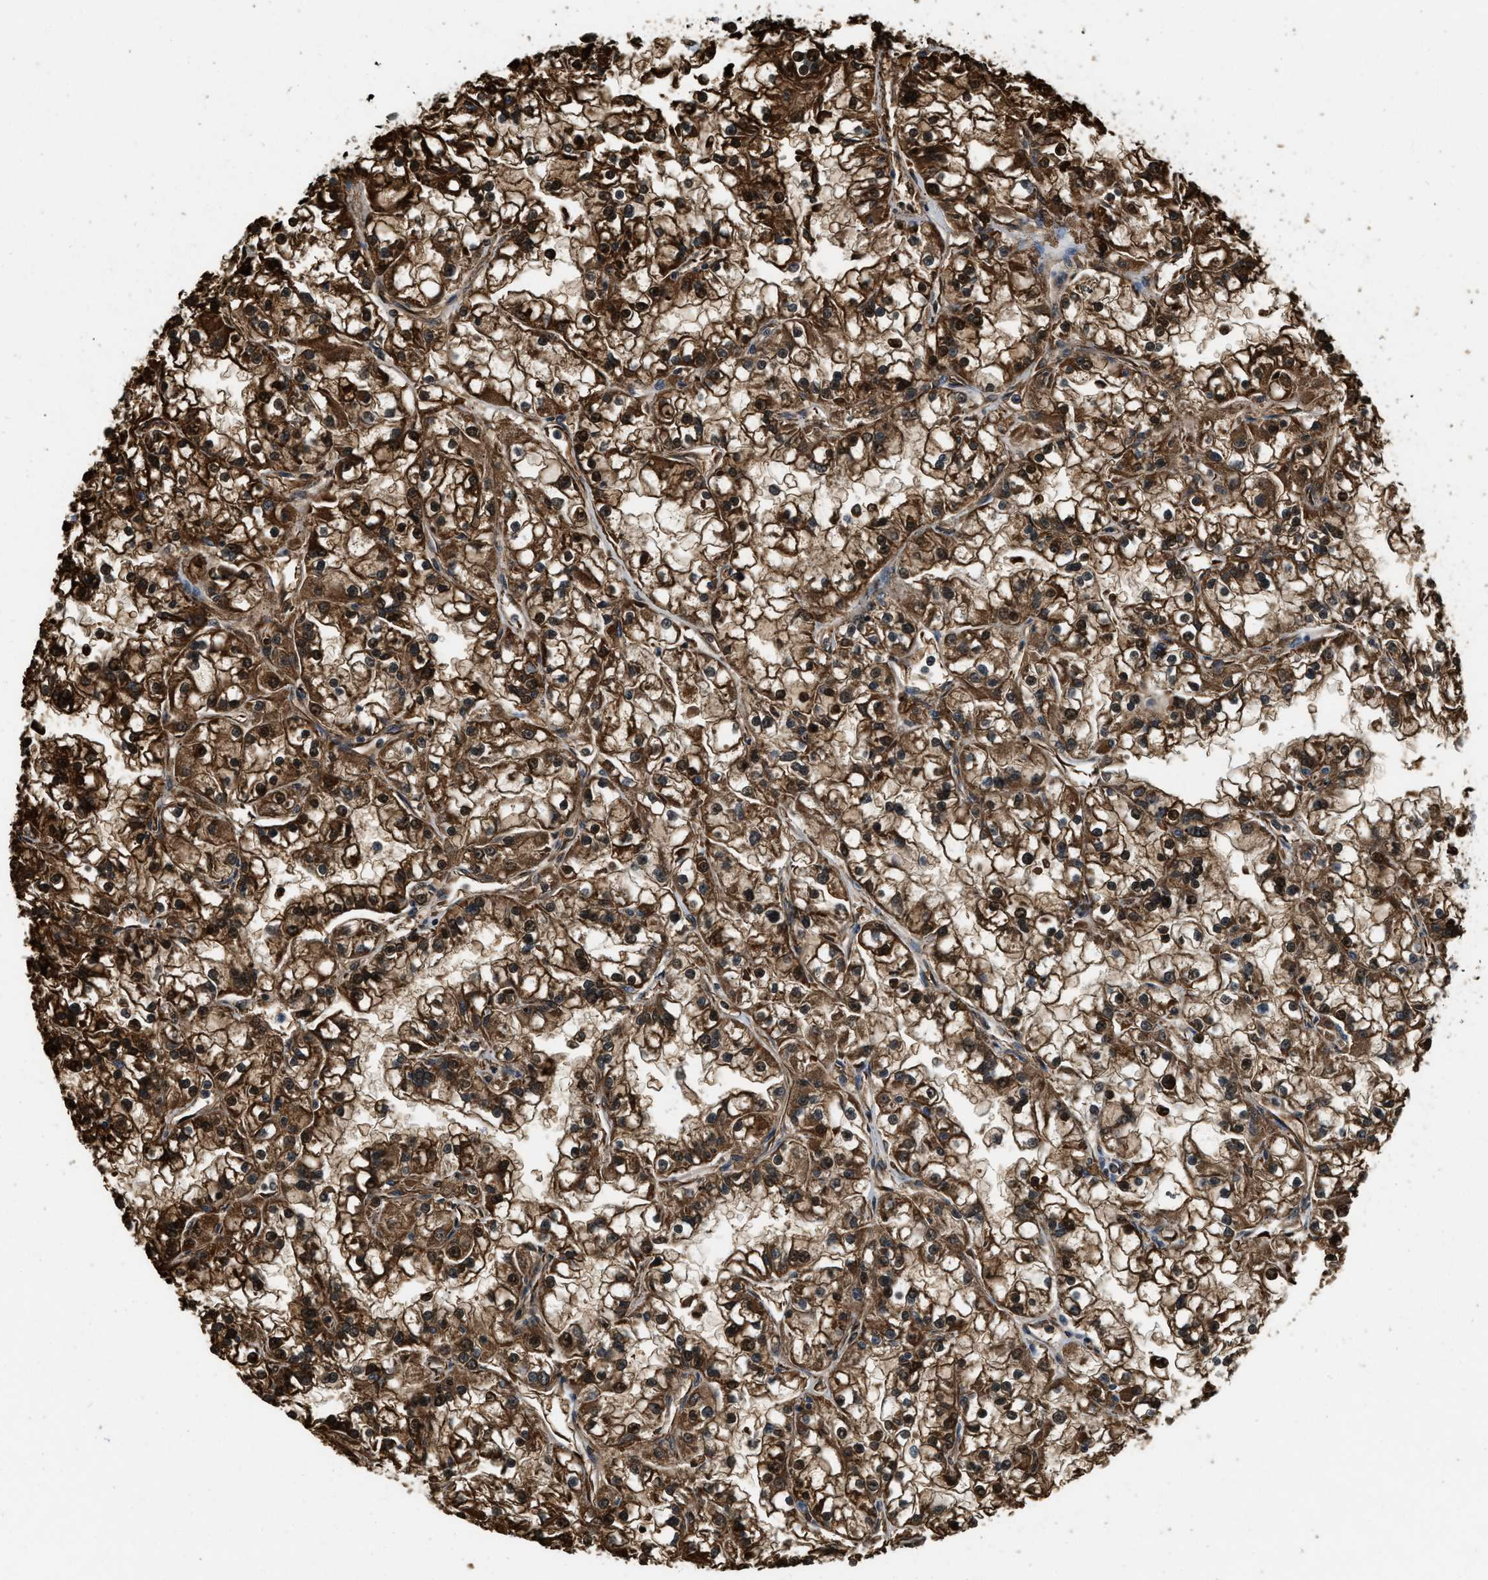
{"staining": {"intensity": "strong", "quantity": ">75%", "location": "cytoplasmic/membranous,nuclear"}, "tissue": "renal cancer", "cell_type": "Tumor cells", "image_type": "cancer", "snomed": [{"axis": "morphology", "description": "Adenocarcinoma, NOS"}, {"axis": "topography", "description": "Kidney"}], "caption": "Immunohistochemistry photomicrograph of neoplastic tissue: human adenocarcinoma (renal) stained using immunohistochemistry reveals high levels of strong protein expression localized specifically in the cytoplasmic/membranous and nuclear of tumor cells, appearing as a cytoplasmic/membranous and nuclear brown color.", "gene": "YARS1", "patient": {"sex": "female", "age": 52}}